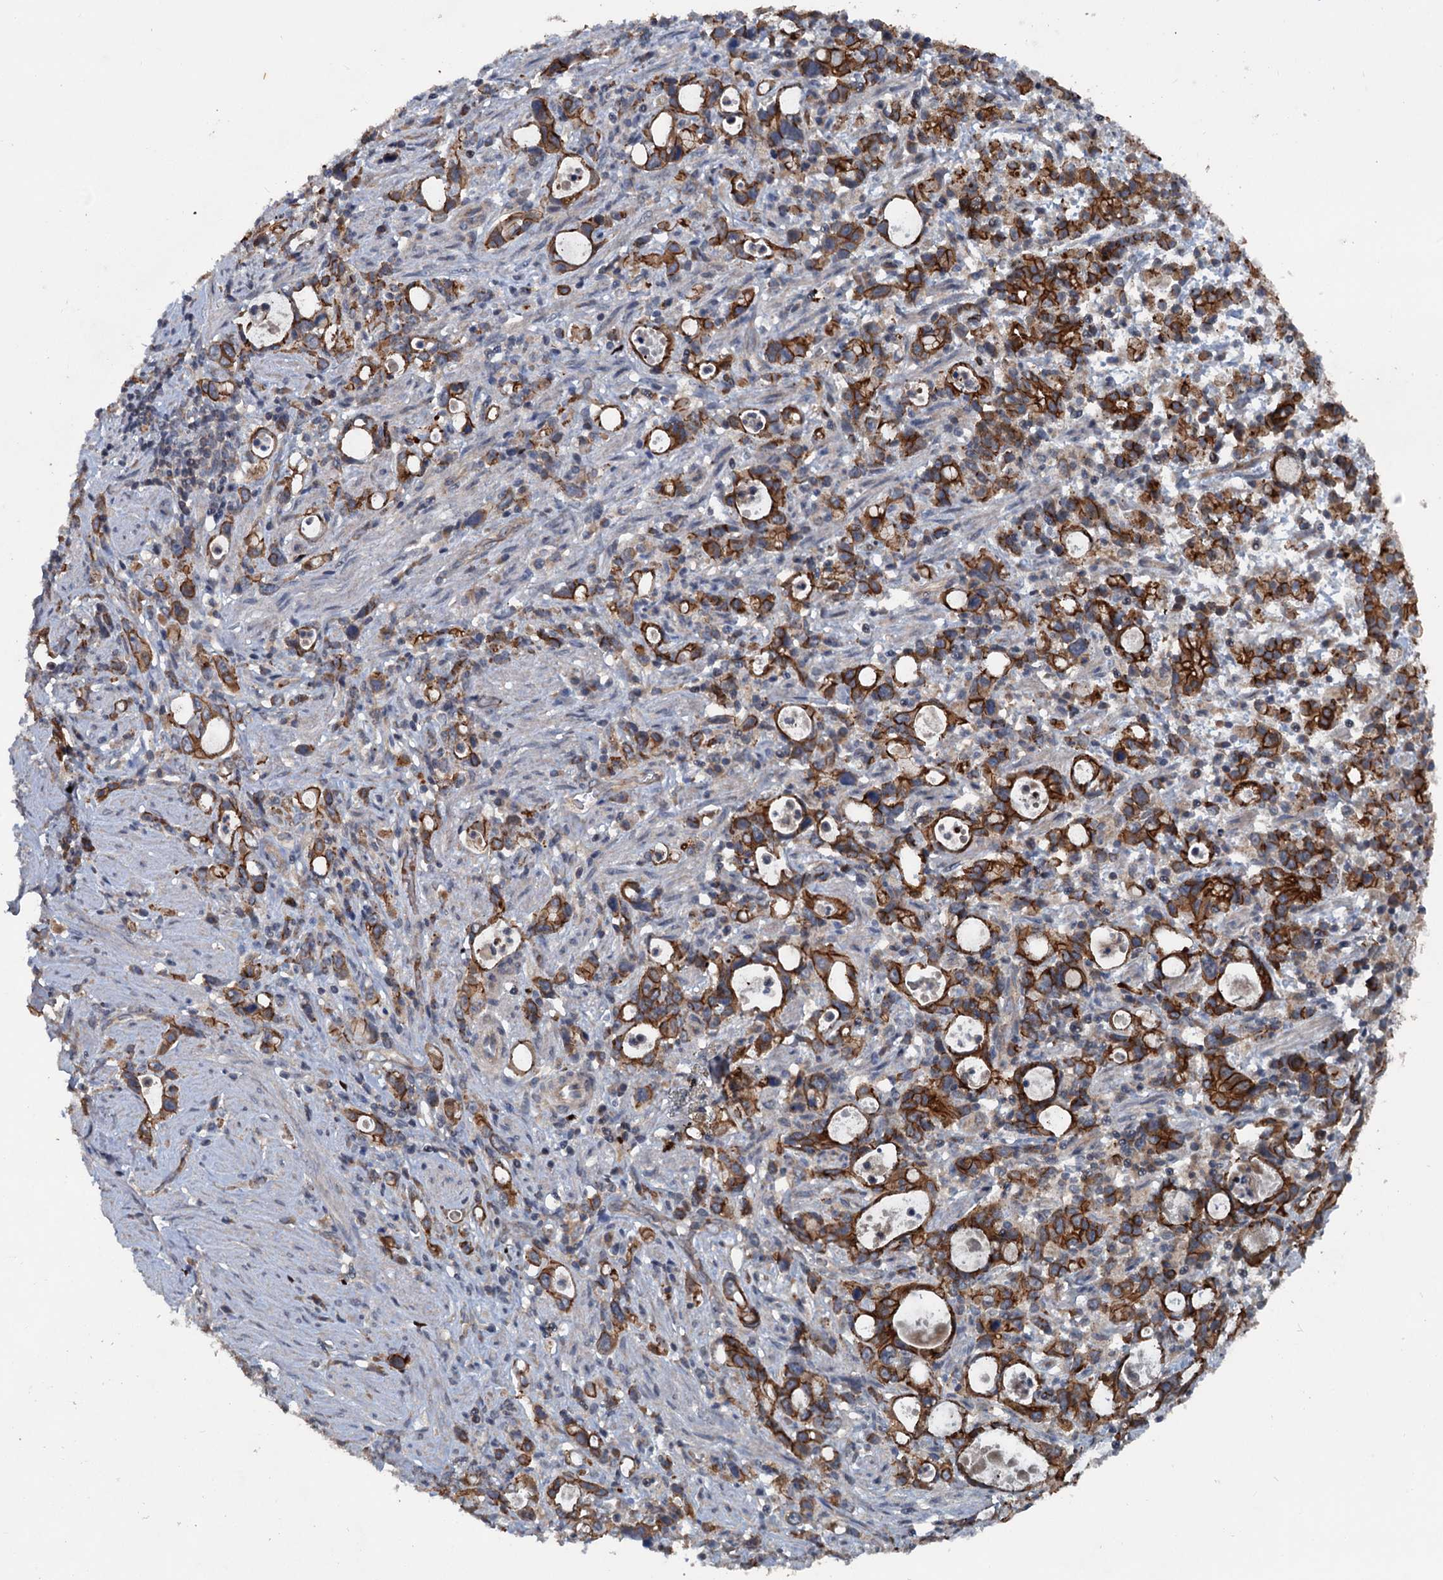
{"staining": {"intensity": "strong", "quantity": ">75%", "location": "cytoplasmic/membranous"}, "tissue": "stomach cancer", "cell_type": "Tumor cells", "image_type": "cancer", "snomed": [{"axis": "morphology", "description": "Adenocarcinoma, NOS"}, {"axis": "topography", "description": "Stomach, lower"}], "caption": "A brown stain highlights strong cytoplasmic/membranous positivity of a protein in stomach cancer (adenocarcinoma) tumor cells.", "gene": "N4BP2L2", "patient": {"sex": "female", "age": 43}}